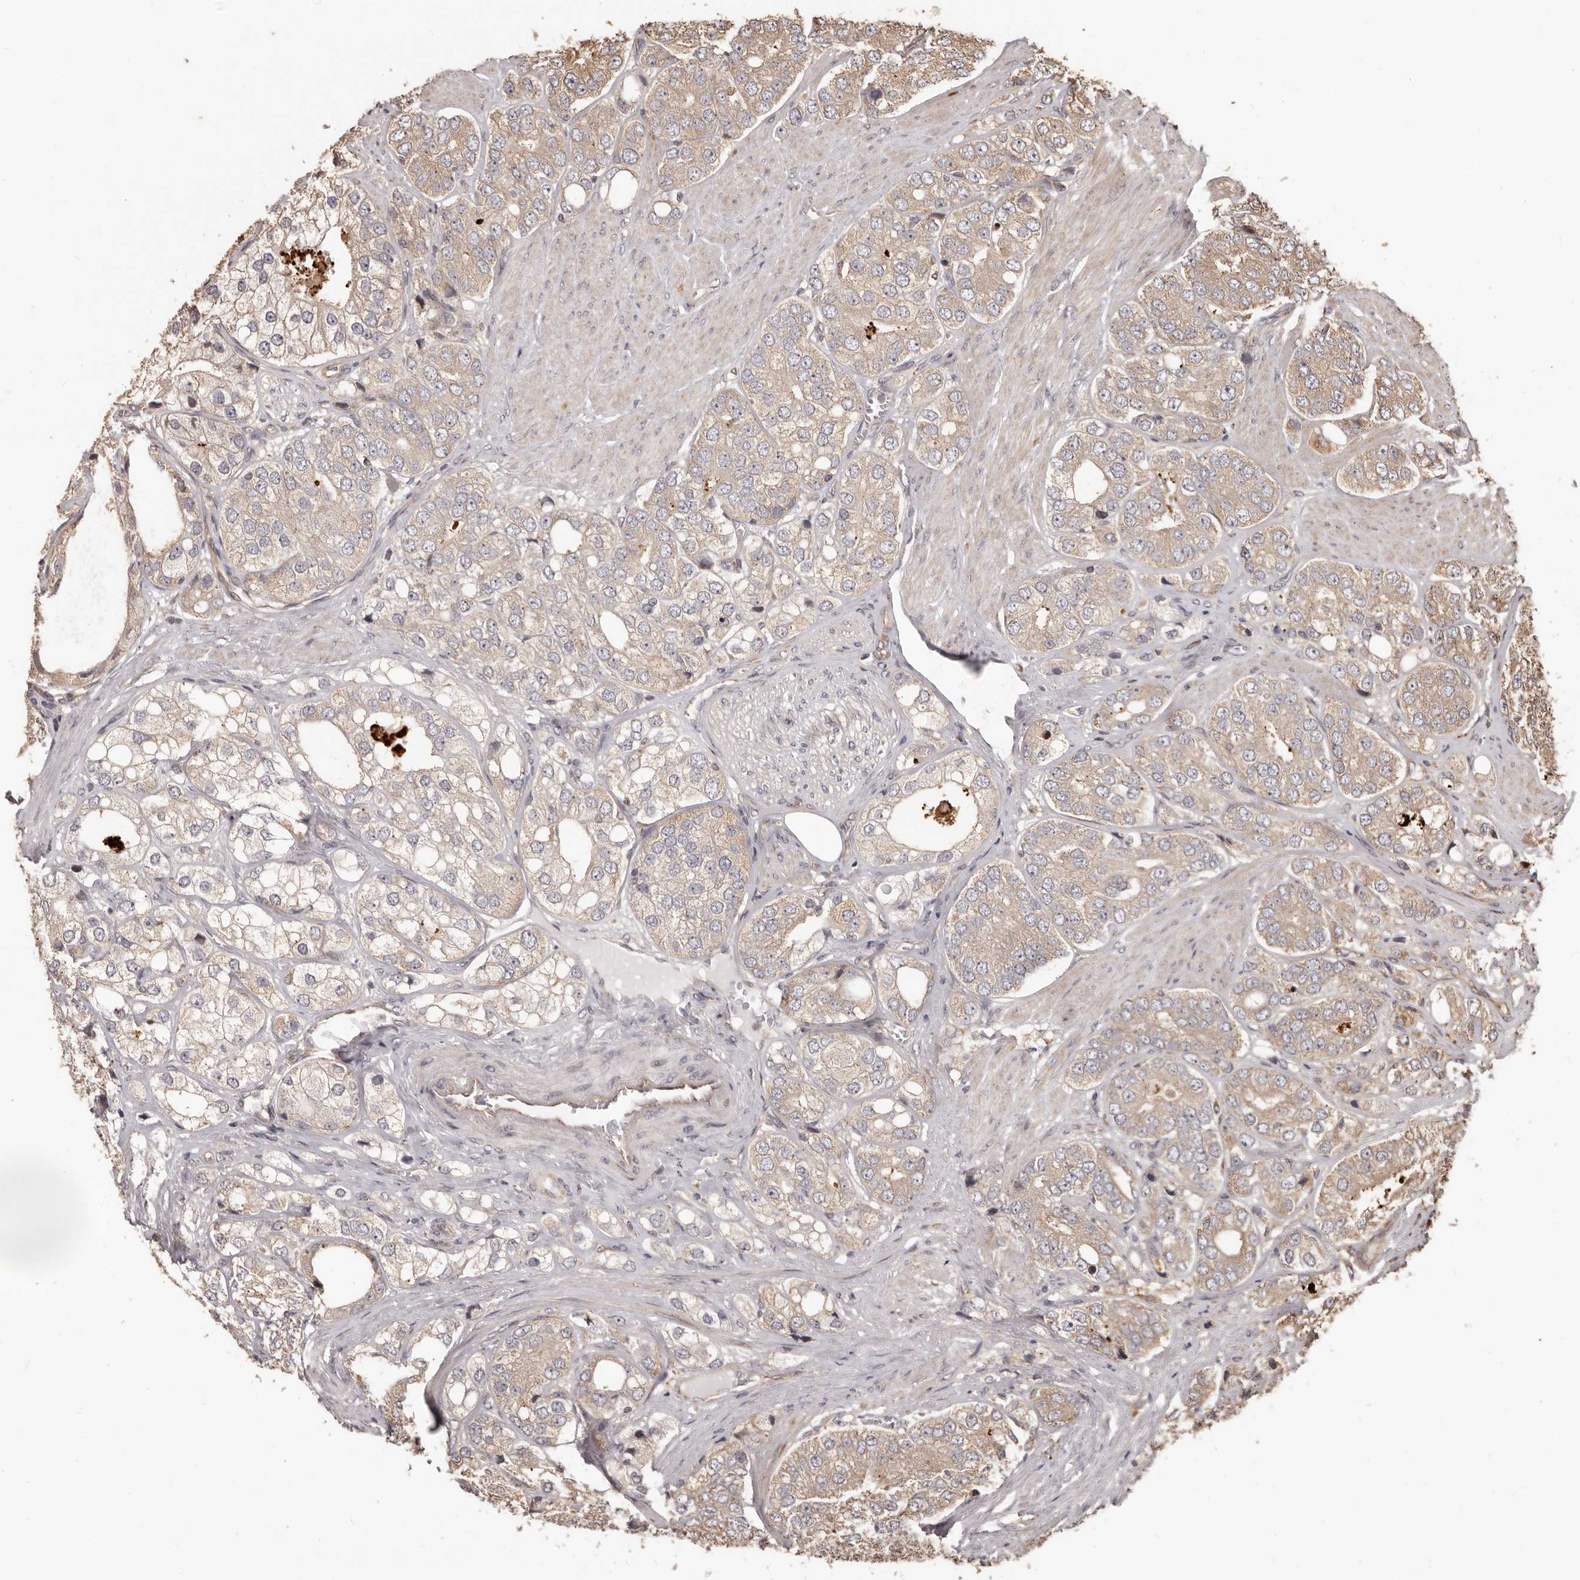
{"staining": {"intensity": "weak", "quantity": "25%-75%", "location": "cytoplasmic/membranous"}, "tissue": "prostate cancer", "cell_type": "Tumor cells", "image_type": "cancer", "snomed": [{"axis": "morphology", "description": "Adenocarcinoma, High grade"}, {"axis": "topography", "description": "Prostate"}], "caption": "Brown immunohistochemical staining in human prostate cancer (adenocarcinoma (high-grade)) exhibits weak cytoplasmic/membranous staining in about 25%-75% of tumor cells.", "gene": "MTO1", "patient": {"sex": "male", "age": 50}}